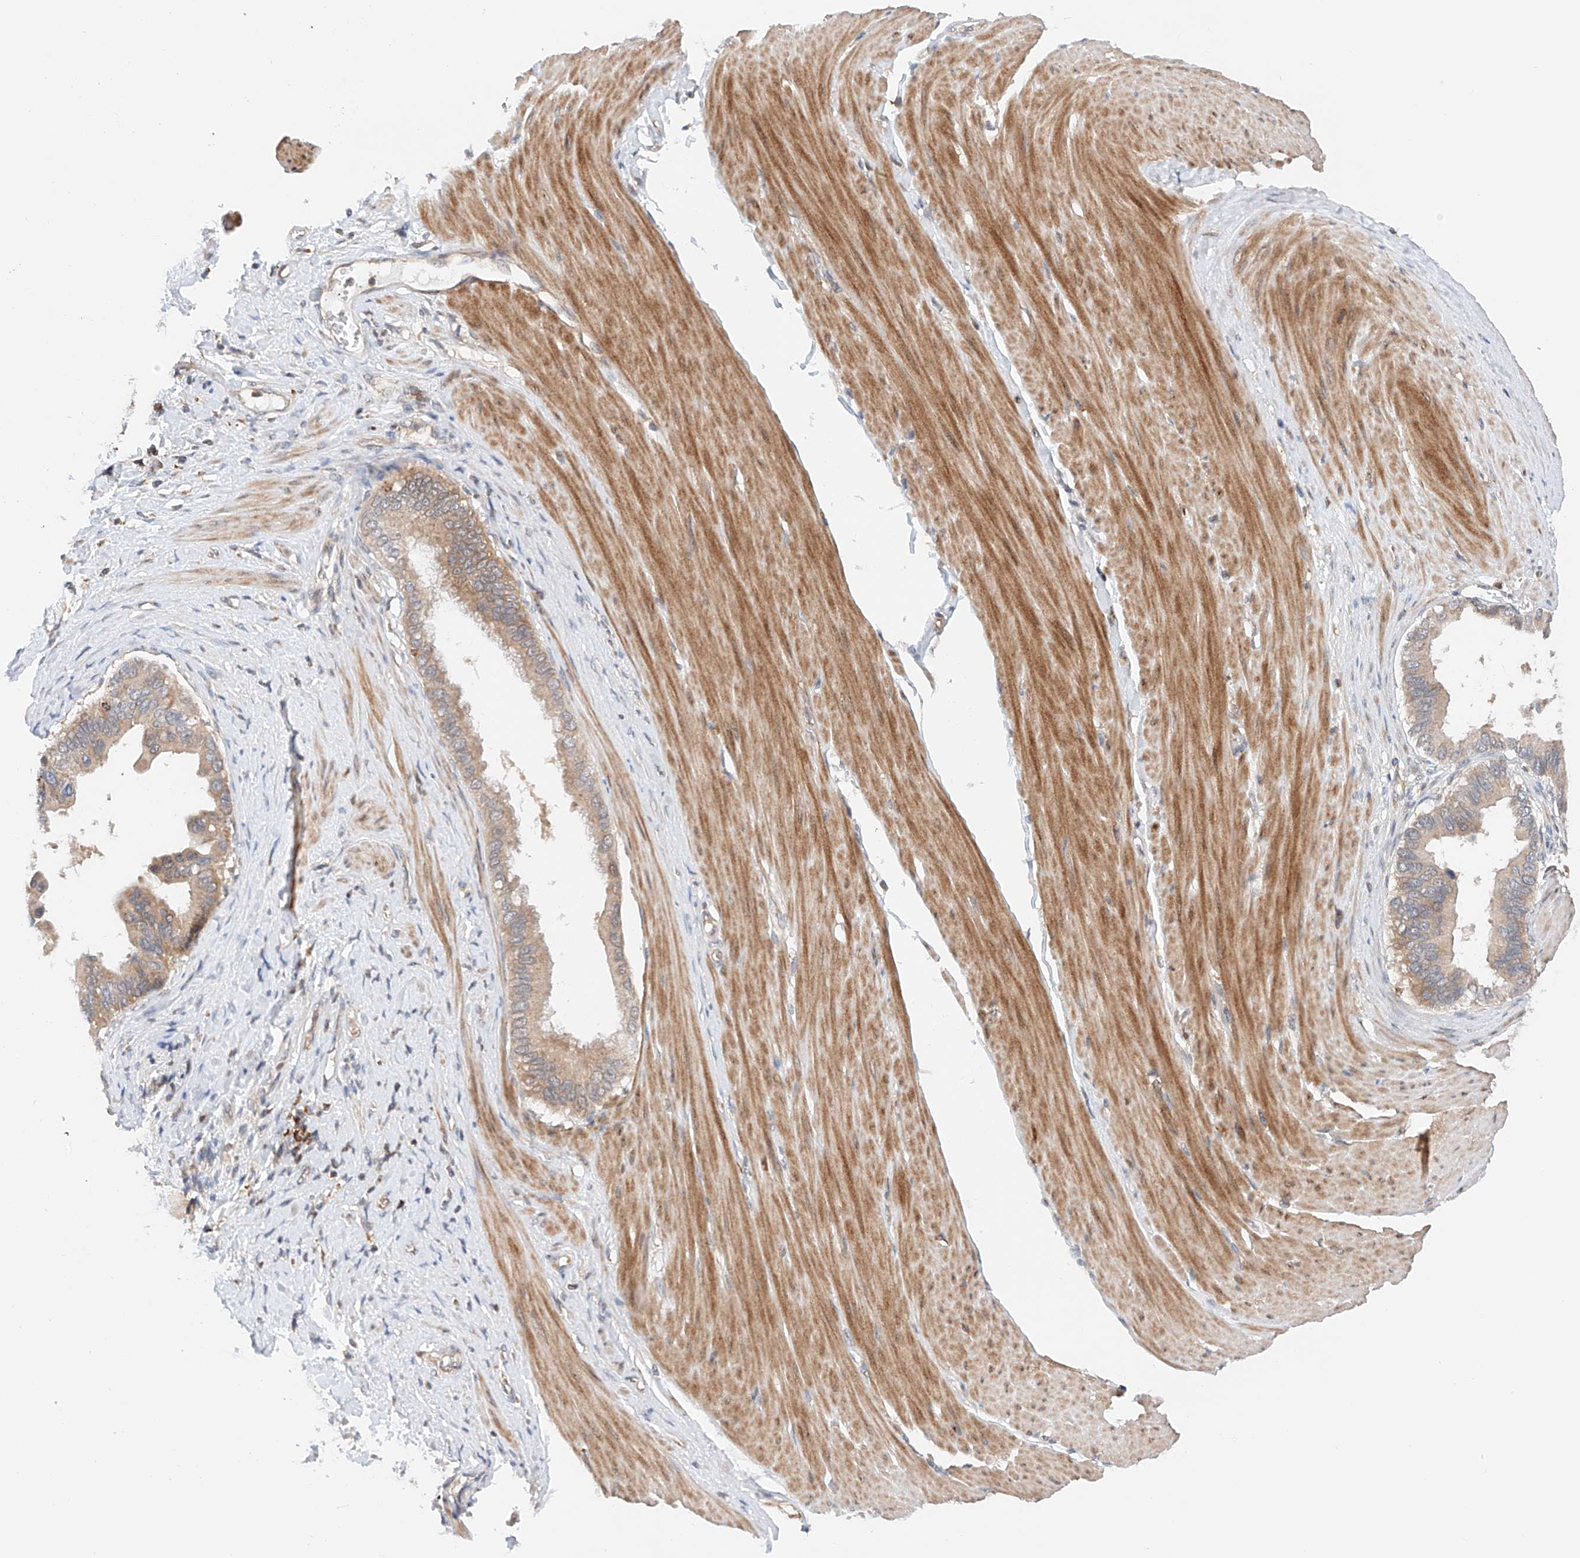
{"staining": {"intensity": "weak", "quantity": ">75%", "location": "cytoplasmic/membranous"}, "tissue": "pancreatic cancer", "cell_type": "Tumor cells", "image_type": "cancer", "snomed": [{"axis": "morphology", "description": "Adenocarcinoma, NOS"}, {"axis": "topography", "description": "Pancreas"}], "caption": "The image shows staining of pancreatic cancer (adenocarcinoma), revealing weak cytoplasmic/membranous protein positivity (brown color) within tumor cells. The staining is performed using DAB brown chromogen to label protein expression. The nuclei are counter-stained blue using hematoxylin.", "gene": "MFN2", "patient": {"sex": "female", "age": 56}}